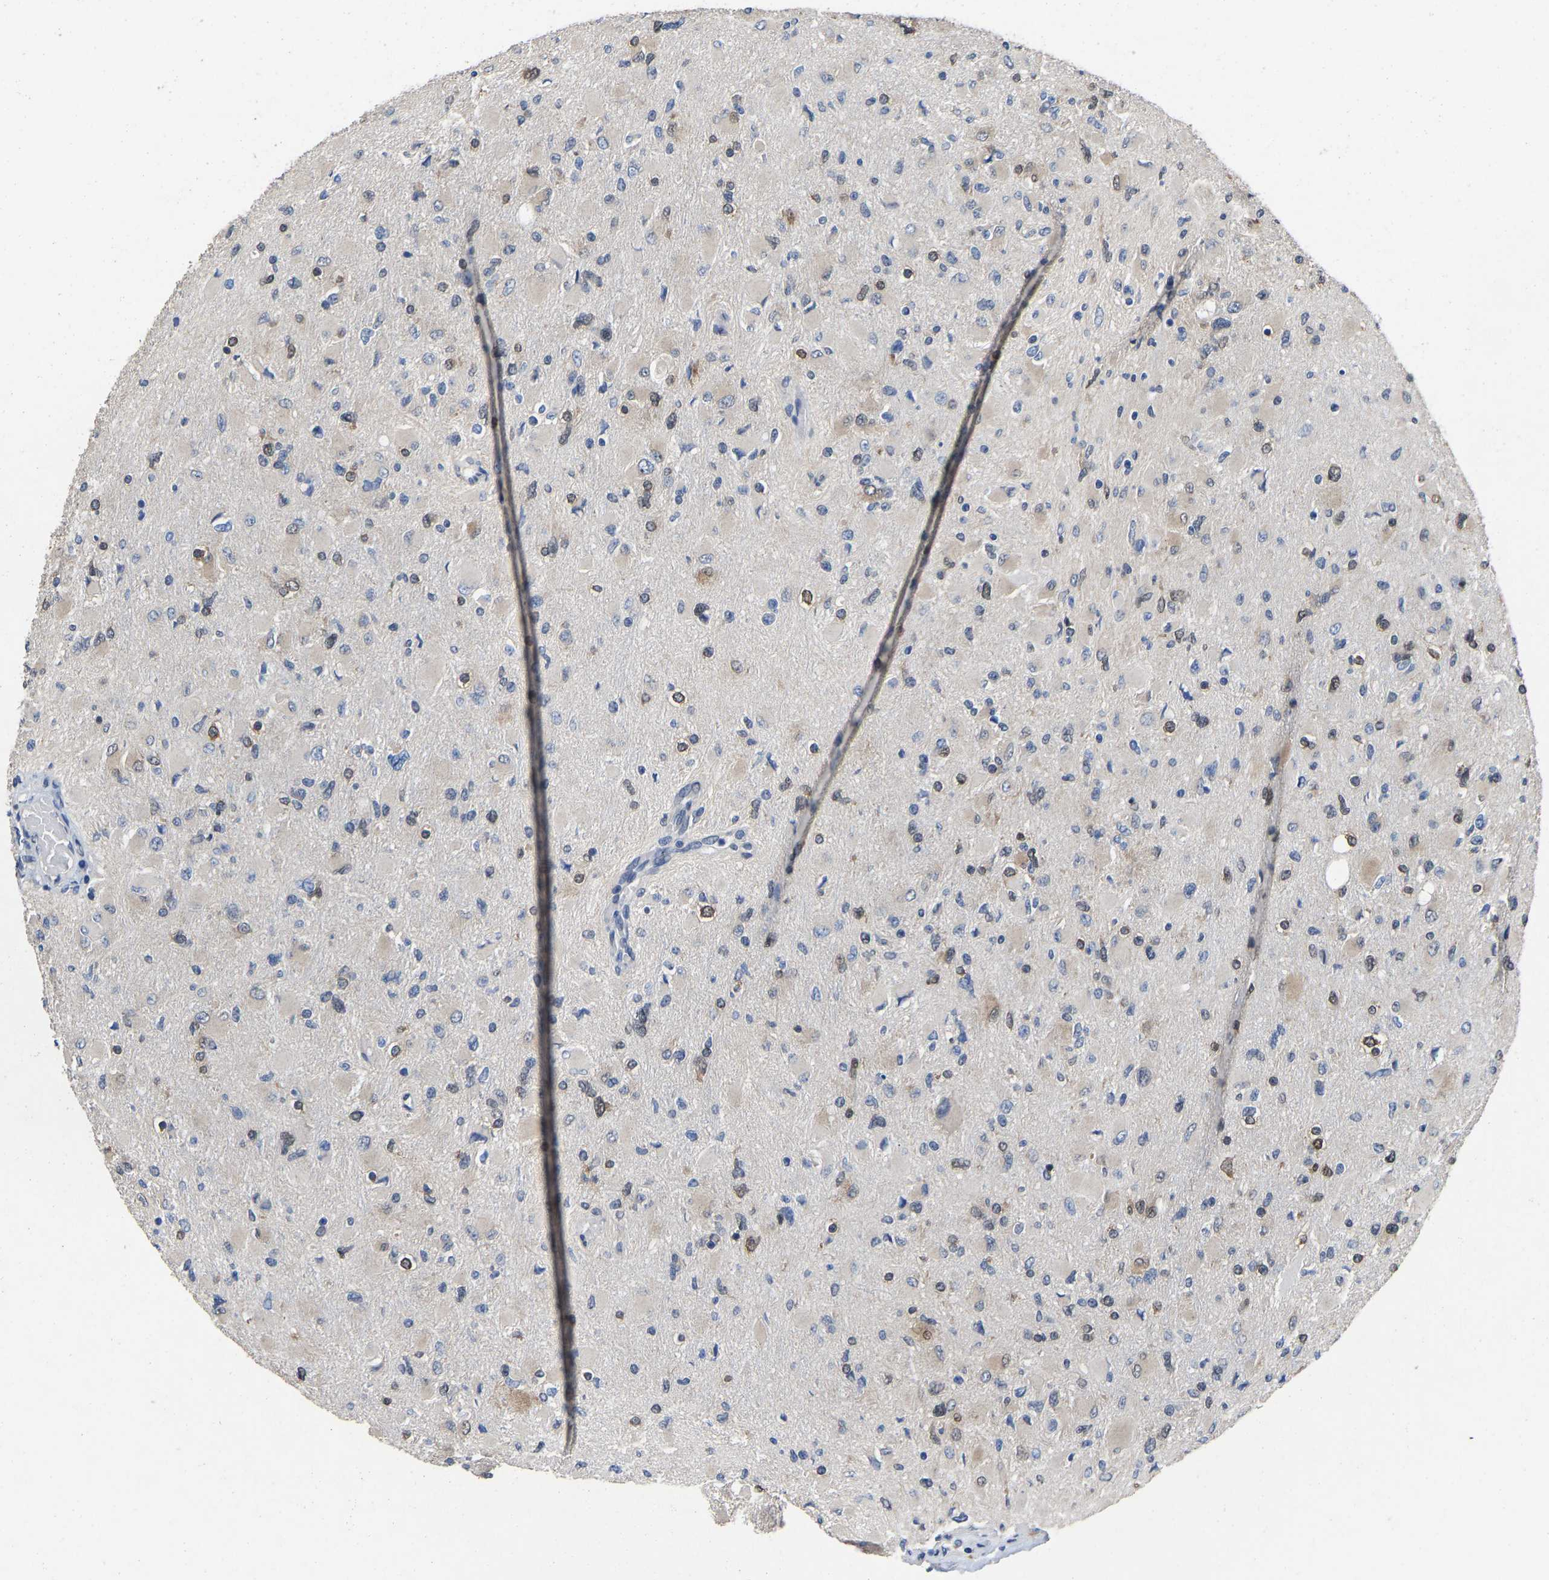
{"staining": {"intensity": "moderate", "quantity": "<25%", "location": "cytoplasmic/membranous,nuclear"}, "tissue": "glioma", "cell_type": "Tumor cells", "image_type": "cancer", "snomed": [{"axis": "morphology", "description": "Glioma, malignant, High grade"}, {"axis": "topography", "description": "Cerebral cortex"}], "caption": "Immunohistochemical staining of high-grade glioma (malignant) exhibits moderate cytoplasmic/membranous and nuclear protein expression in about <25% of tumor cells. (DAB IHC with brightfield microscopy, high magnification).", "gene": "QKI", "patient": {"sex": "female", "age": 36}}